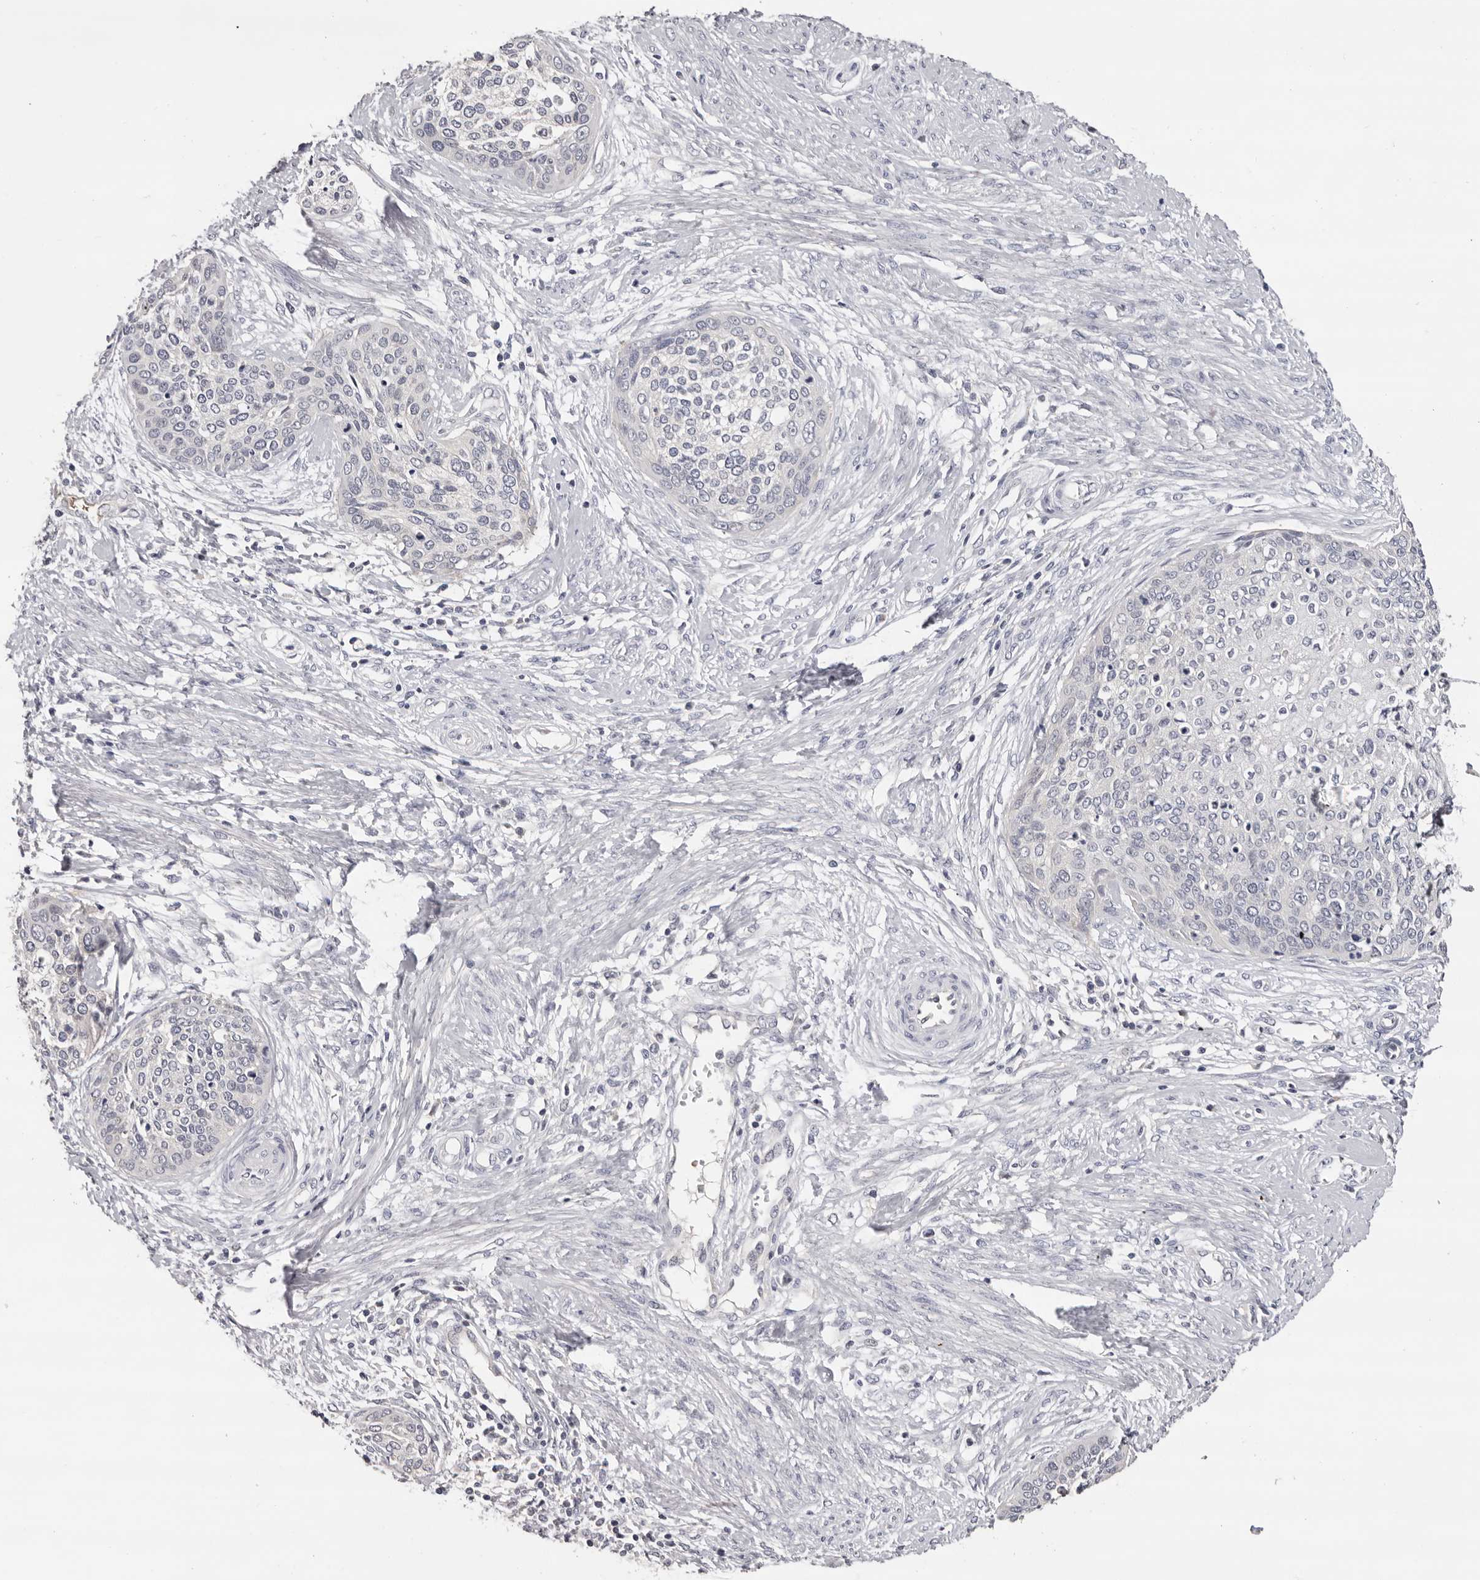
{"staining": {"intensity": "negative", "quantity": "none", "location": "none"}, "tissue": "cervical cancer", "cell_type": "Tumor cells", "image_type": "cancer", "snomed": [{"axis": "morphology", "description": "Squamous cell carcinoma, NOS"}, {"axis": "topography", "description": "Cervix"}], "caption": "Cervical squamous cell carcinoma was stained to show a protein in brown. There is no significant positivity in tumor cells.", "gene": "KIF2B", "patient": {"sex": "female", "age": 37}}